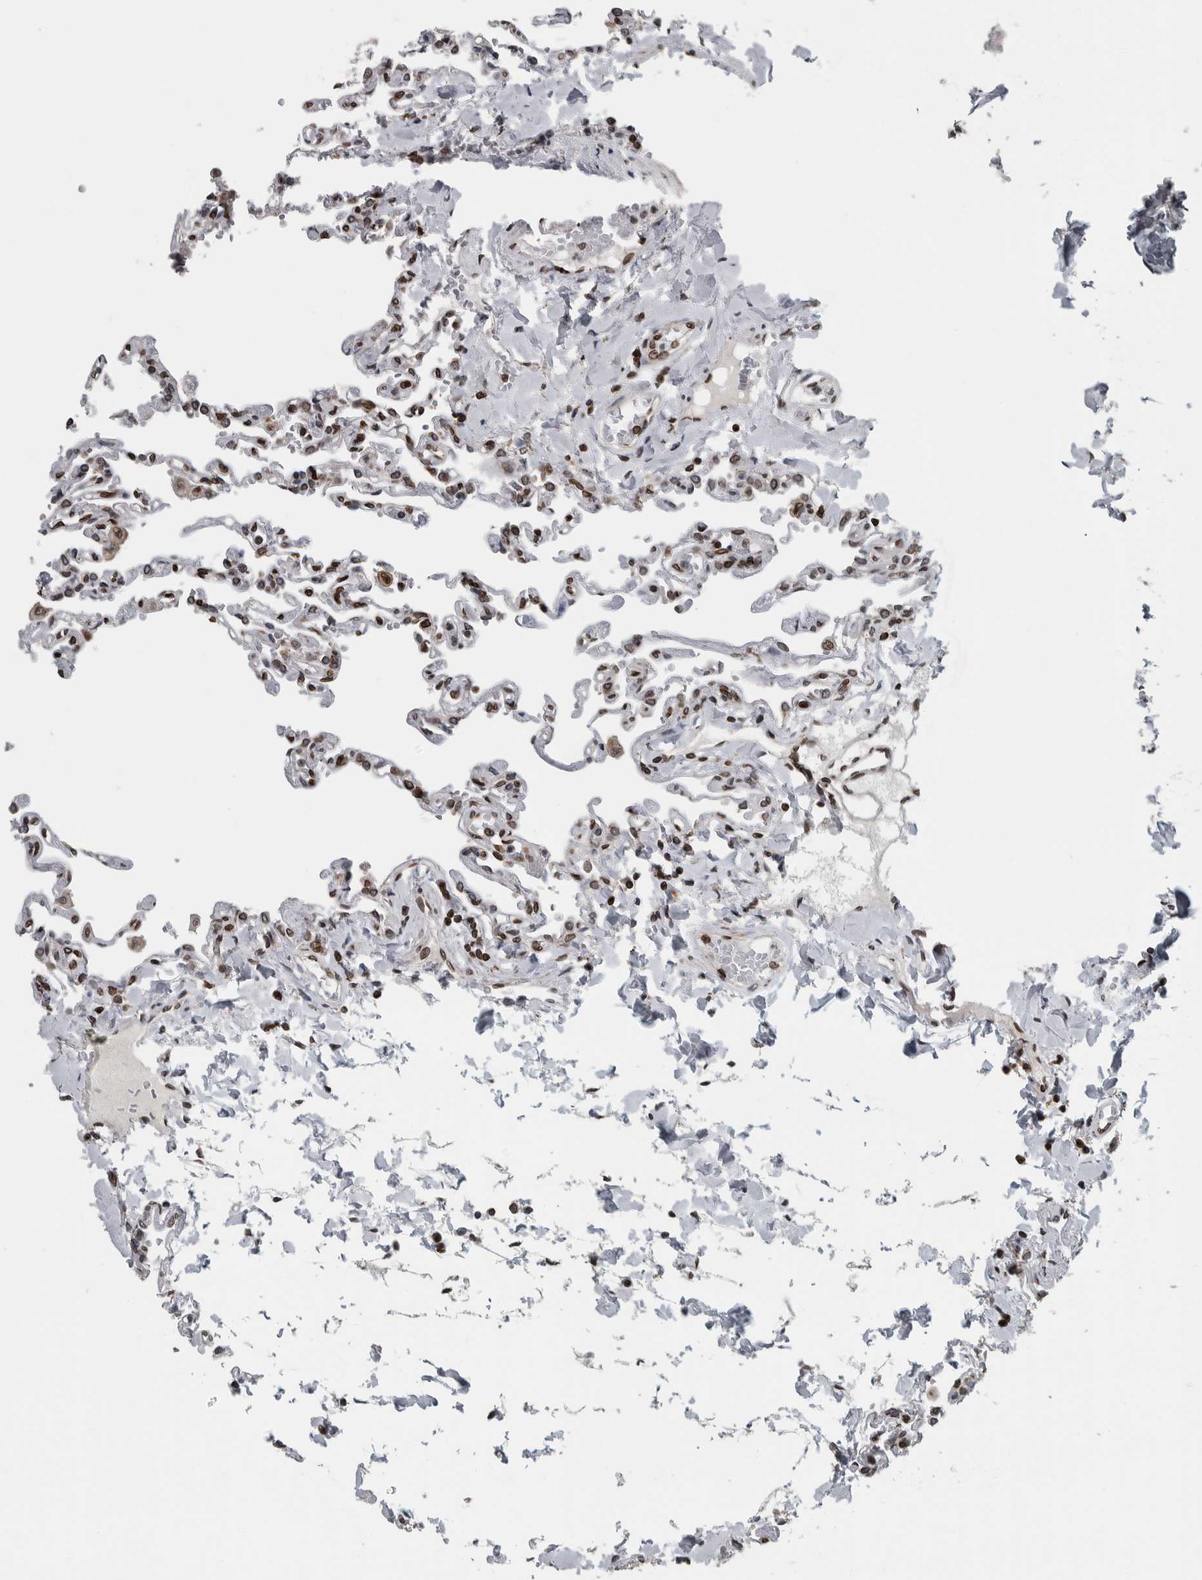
{"staining": {"intensity": "moderate", "quantity": "25%-75%", "location": "cytoplasmic/membranous,nuclear"}, "tissue": "lung", "cell_type": "Alveolar cells", "image_type": "normal", "snomed": [{"axis": "morphology", "description": "Normal tissue, NOS"}, {"axis": "topography", "description": "Lung"}], "caption": "The immunohistochemical stain shows moderate cytoplasmic/membranous,nuclear positivity in alveolar cells of benign lung.", "gene": "FAM135B", "patient": {"sex": "male", "age": 21}}